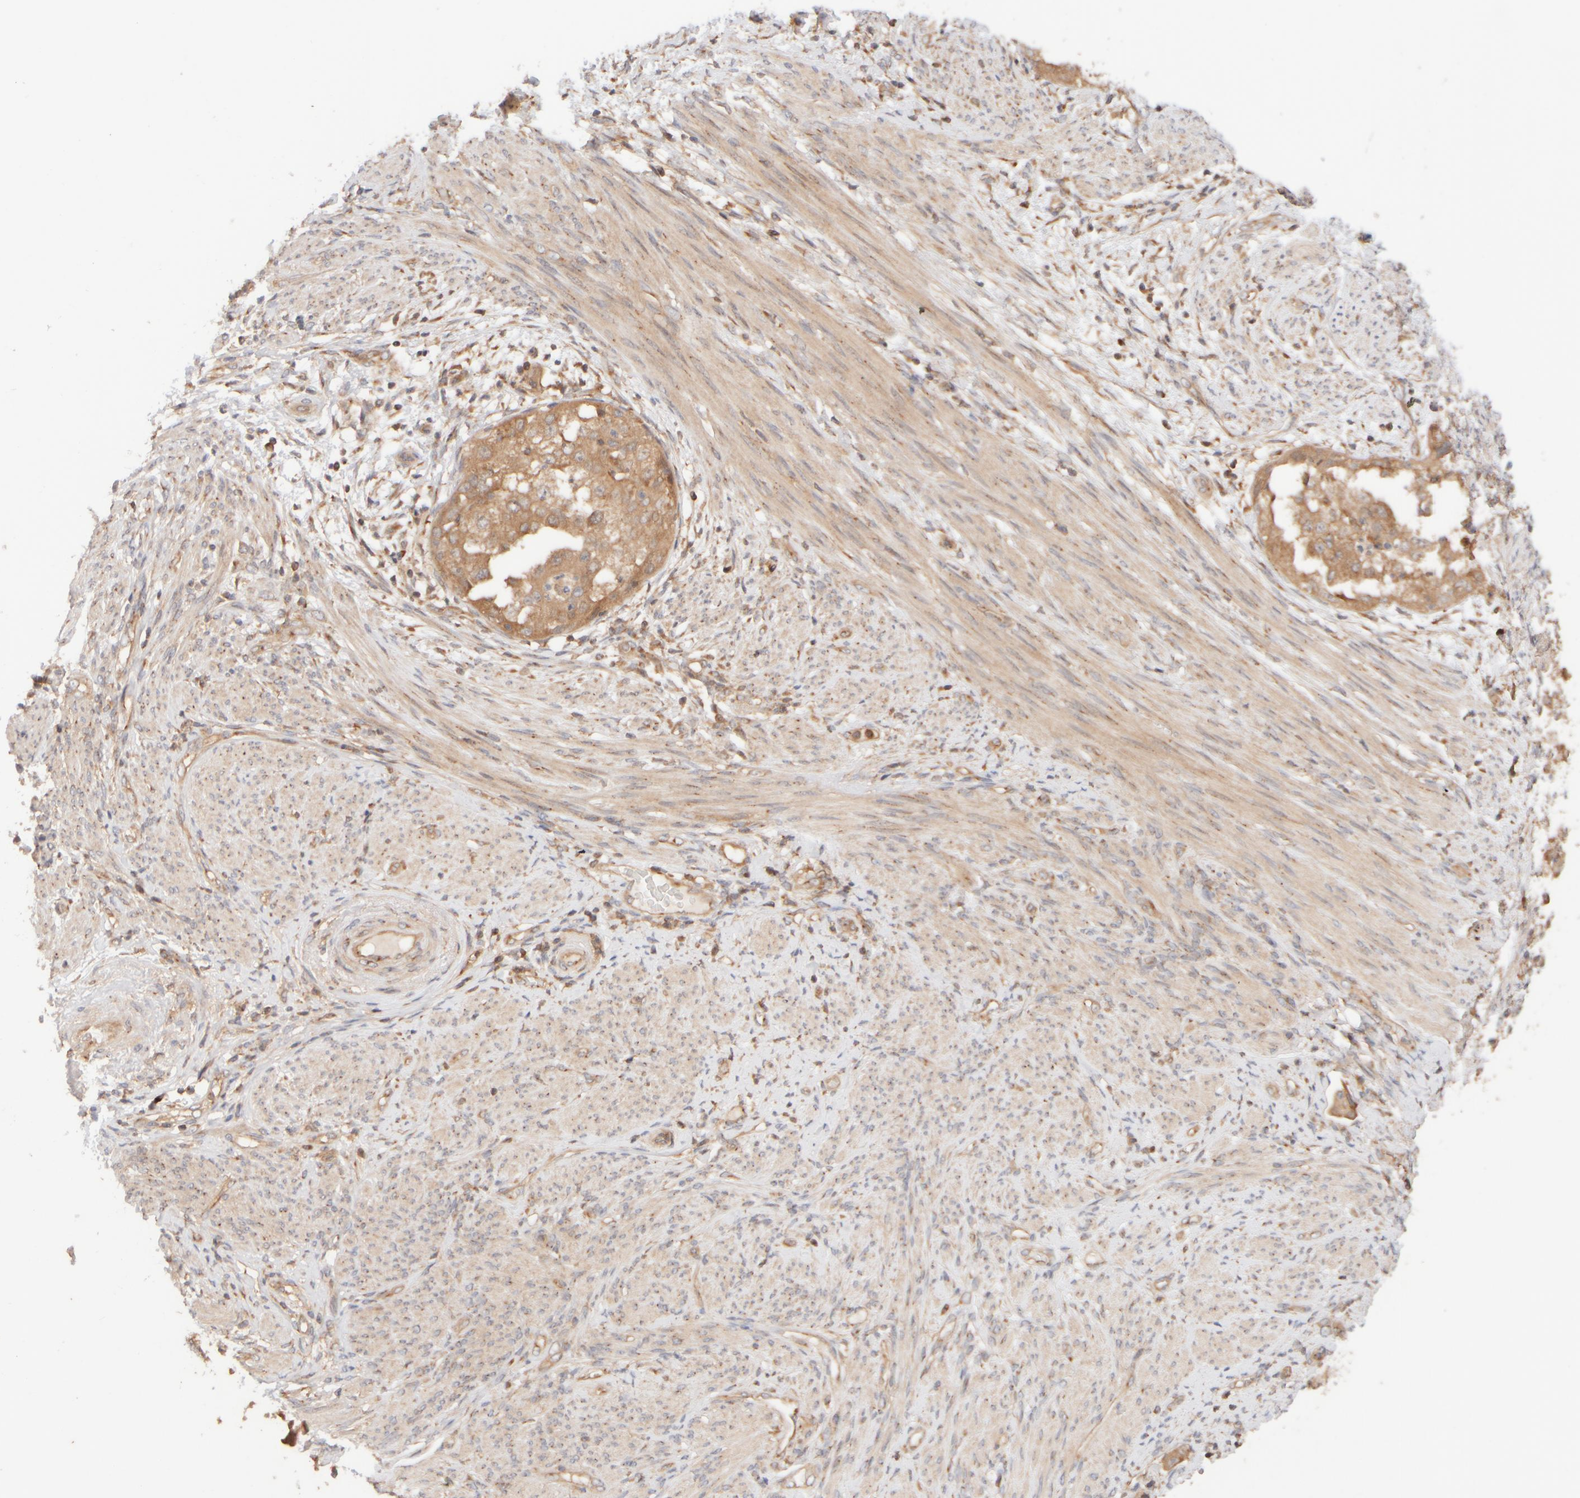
{"staining": {"intensity": "moderate", "quantity": ">75%", "location": "cytoplasmic/membranous"}, "tissue": "endometrial cancer", "cell_type": "Tumor cells", "image_type": "cancer", "snomed": [{"axis": "morphology", "description": "Adenocarcinoma, NOS"}, {"axis": "topography", "description": "Endometrium"}], "caption": "Tumor cells display medium levels of moderate cytoplasmic/membranous expression in about >75% of cells in endometrial adenocarcinoma.", "gene": "RABEP1", "patient": {"sex": "female", "age": 85}}